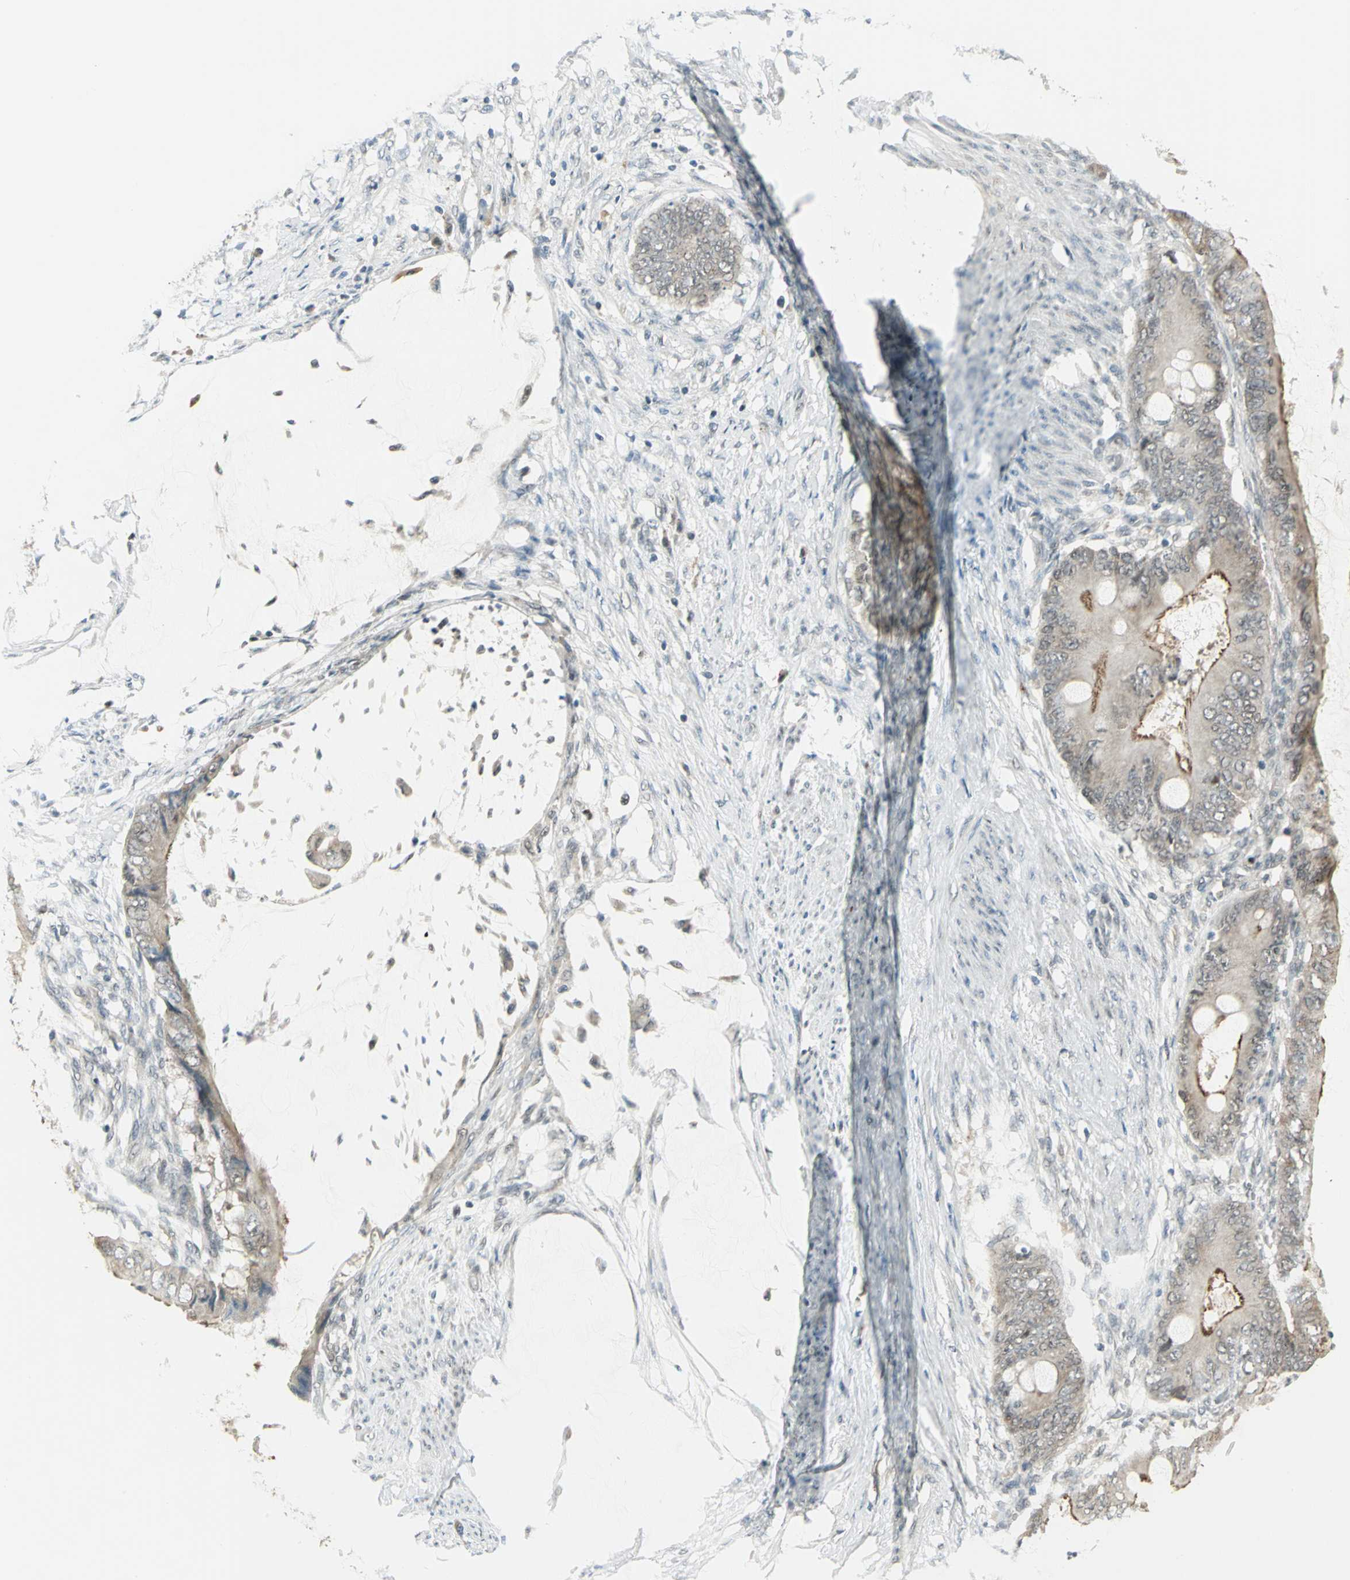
{"staining": {"intensity": "weak", "quantity": "25%-75%", "location": "cytoplasmic/membranous"}, "tissue": "colorectal cancer", "cell_type": "Tumor cells", "image_type": "cancer", "snomed": [{"axis": "morphology", "description": "Normal tissue, NOS"}, {"axis": "morphology", "description": "Adenocarcinoma, NOS"}, {"axis": "topography", "description": "Rectum"}, {"axis": "topography", "description": "Peripheral nerve tissue"}], "caption": "Colorectal adenocarcinoma stained with DAB immunohistochemistry reveals low levels of weak cytoplasmic/membranous positivity in about 25%-75% of tumor cells.", "gene": "RAD17", "patient": {"sex": "female", "age": 77}}